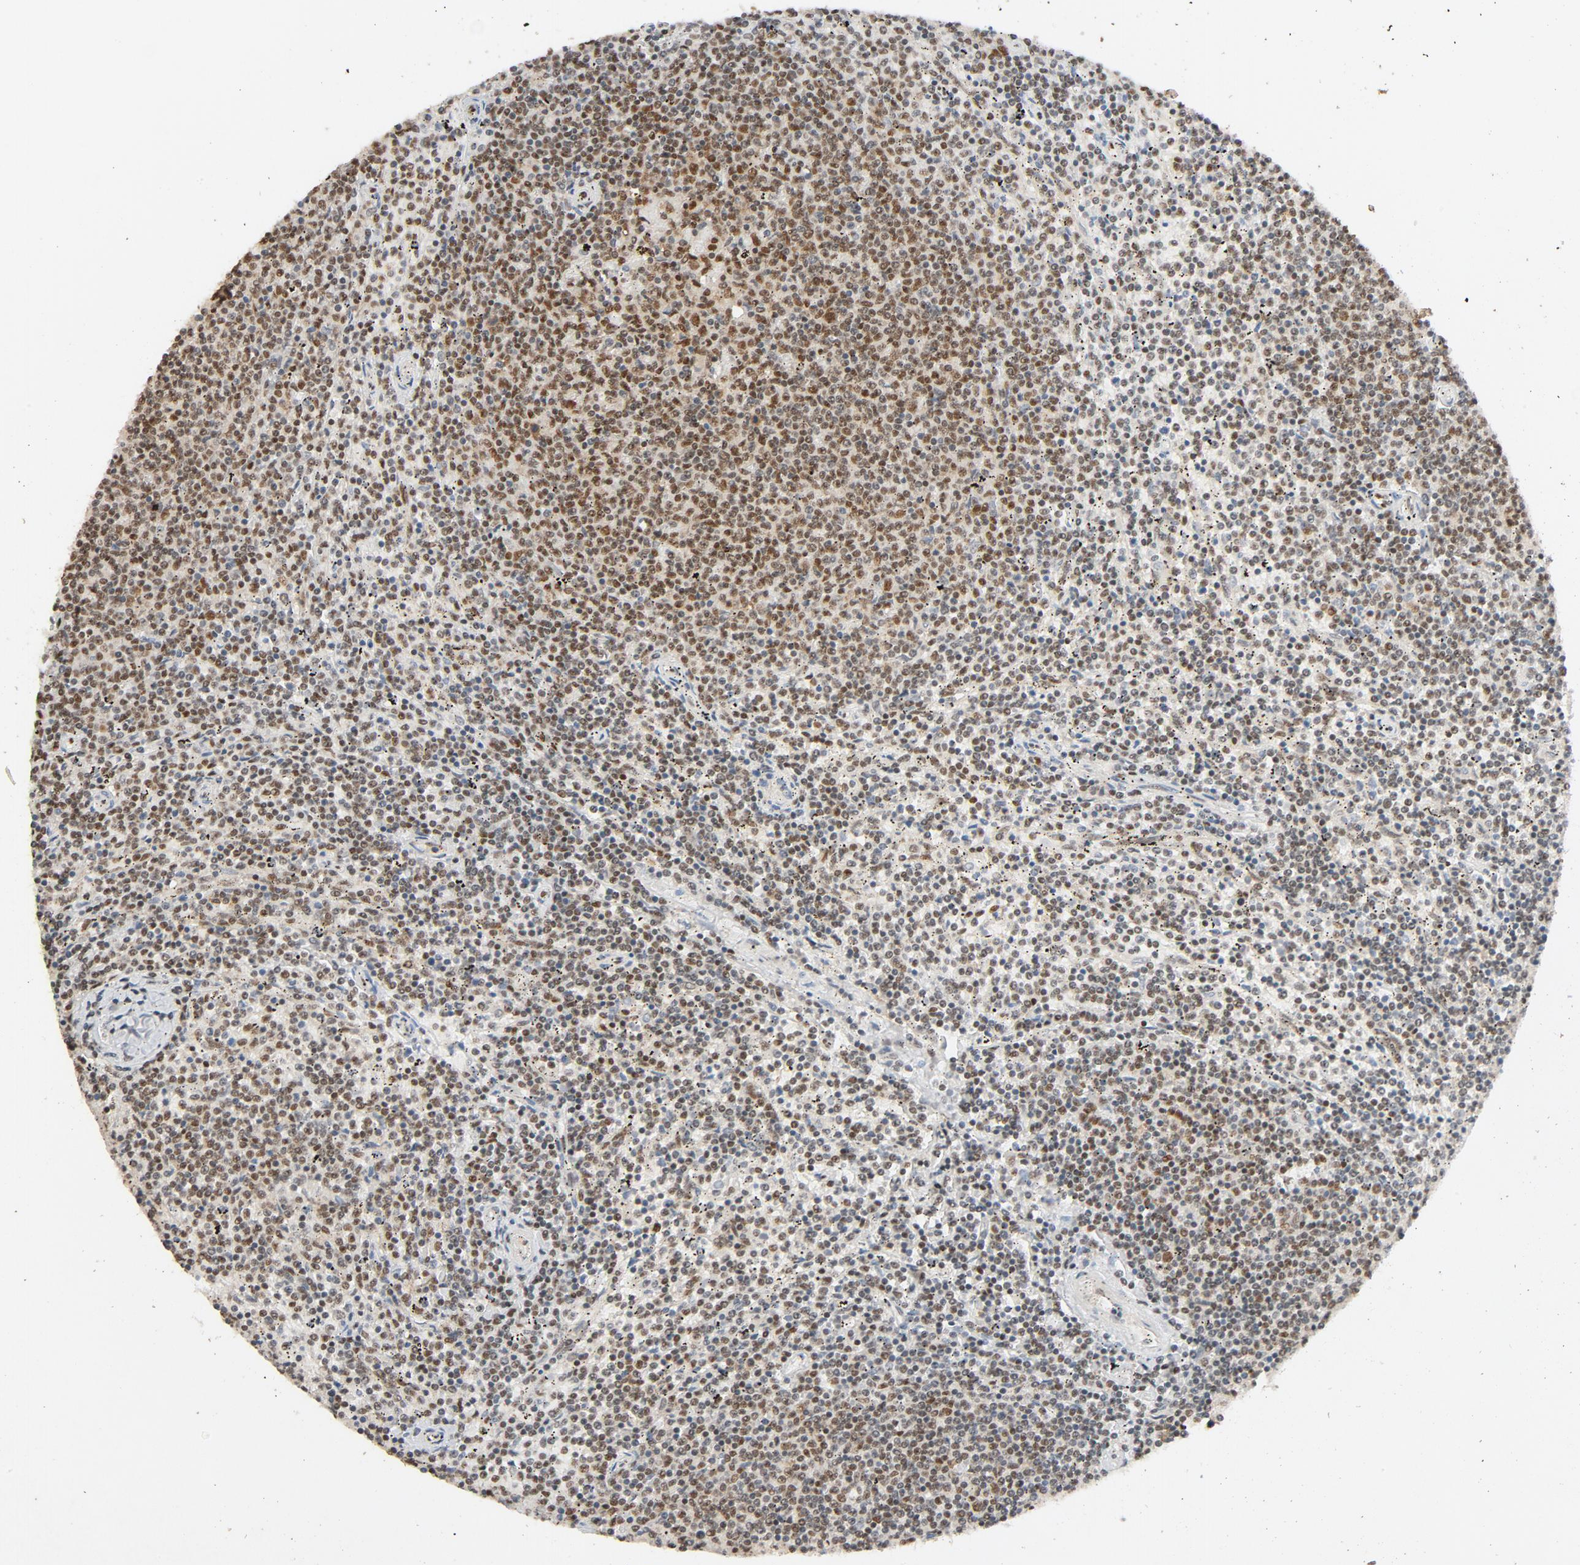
{"staining": {"intensity": "moderate", "quantity": ">75%", "location": "nuclear"}, "tissue": "lymphoma", "cell_type": "Tumor cells", "image_type": "cancer", "snomed": [{"axis": "morphology", "description": "Malignant lymphoma, non-Hodgkin's type, Low grade"}, {"axis": "topography", "description": "Spleen"}], "caption": "This is a histology image of immunohistochemistry staining of lymphoma, which shows moderate staining in the nuclear of tumor cells.", "gene": "SMARCD1", "patient": {"sex": "female", "age": 50}}